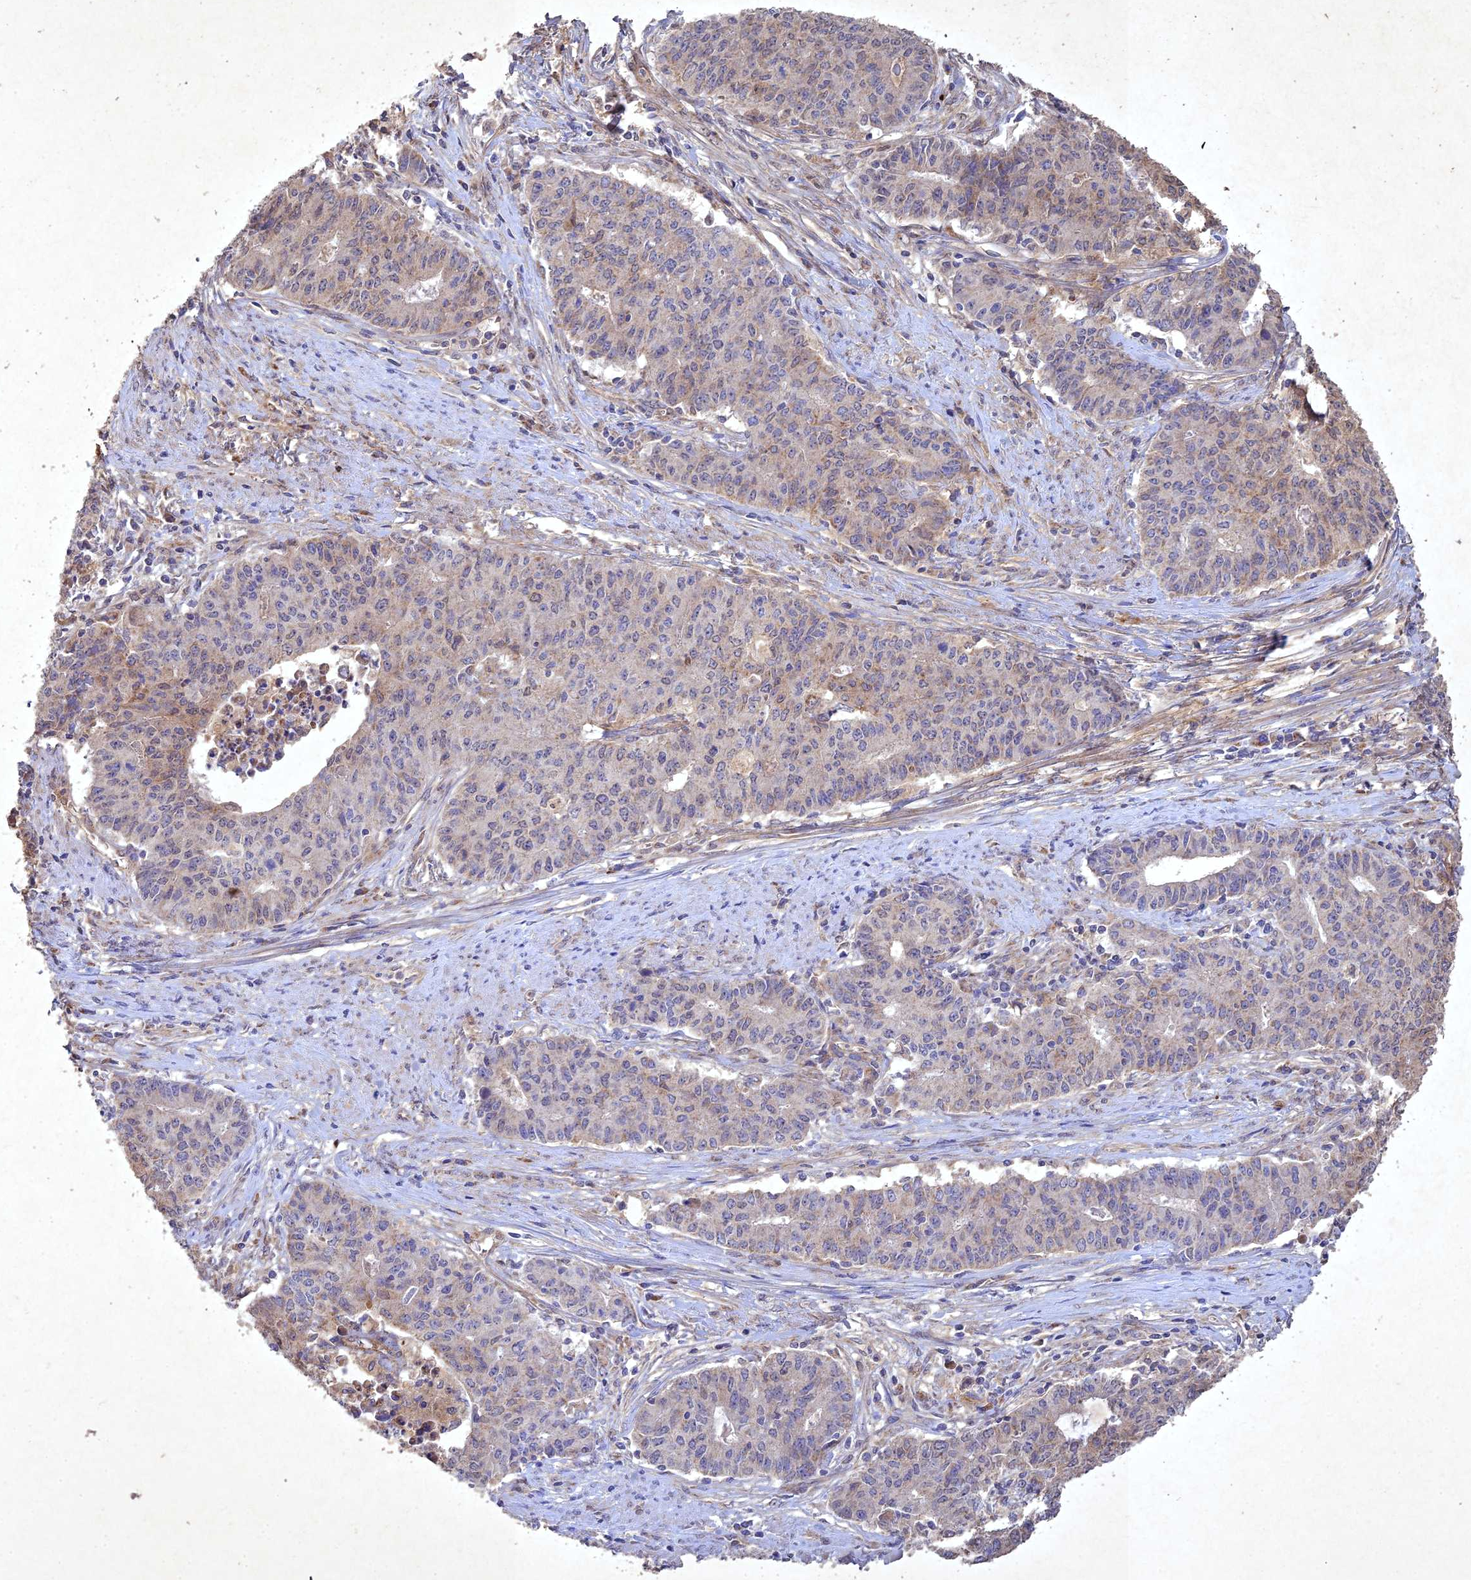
{"staining": {"intensity": "weak", "quantity": "25%-75%", "location": "cytoplasmic/membranous,nuclear"}, "tissue": "endometrial cancer", "cell_type": "Tumor cells", "image_type": "cancer", "snomed": [{"axis": "morphology", "description": "Adenocarcinoma, NOS"}, {"axis": "topography", "description": "Endometrium"}], "caption": "Weak cytoplasmic/membranous and nuclear positivity for a protein is seen in about 25%-75% of tumor cells of endometrial cancer (adenocarcinoma) using IHC.", "gene": "NDUFV1", "patient": {"sex": "female", "age": 59}}